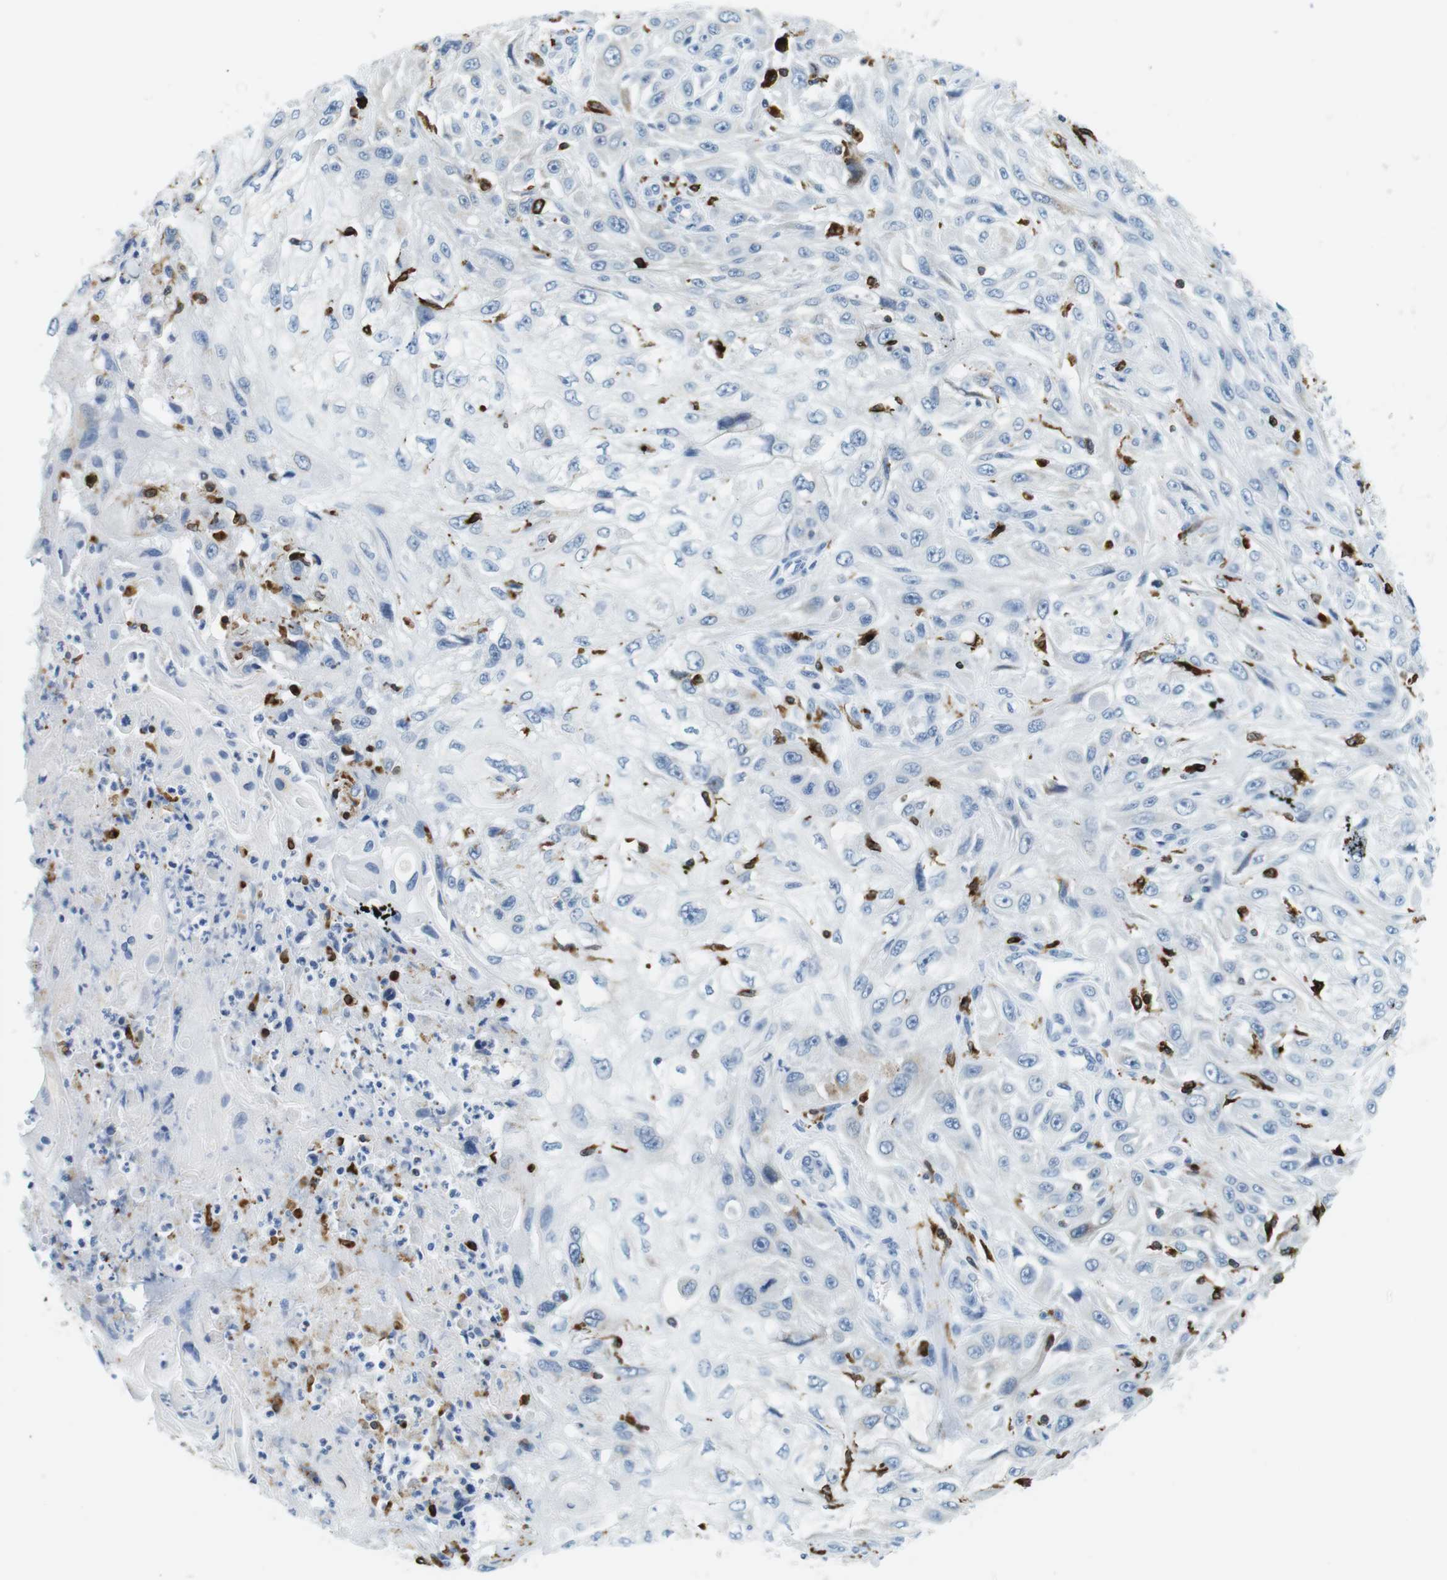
{"staining": {"intensity": "negative", "quantity": "none", "location": "none"}, "tissue": "skin cancer", "cell_type": "Tumor cells", "image_type": "cancer", "snomed": [{"axis": "morphology", "description": "Squamous cell carcinoma, NOS"}, {"axis": "topography", "description": "Skin"}], "caption": "There is no significant staining in tumor cells of skin cancer (squamous cell carcinoma).", "gene": "CIITA", "patient": {"sex": "male", "age": 75}}